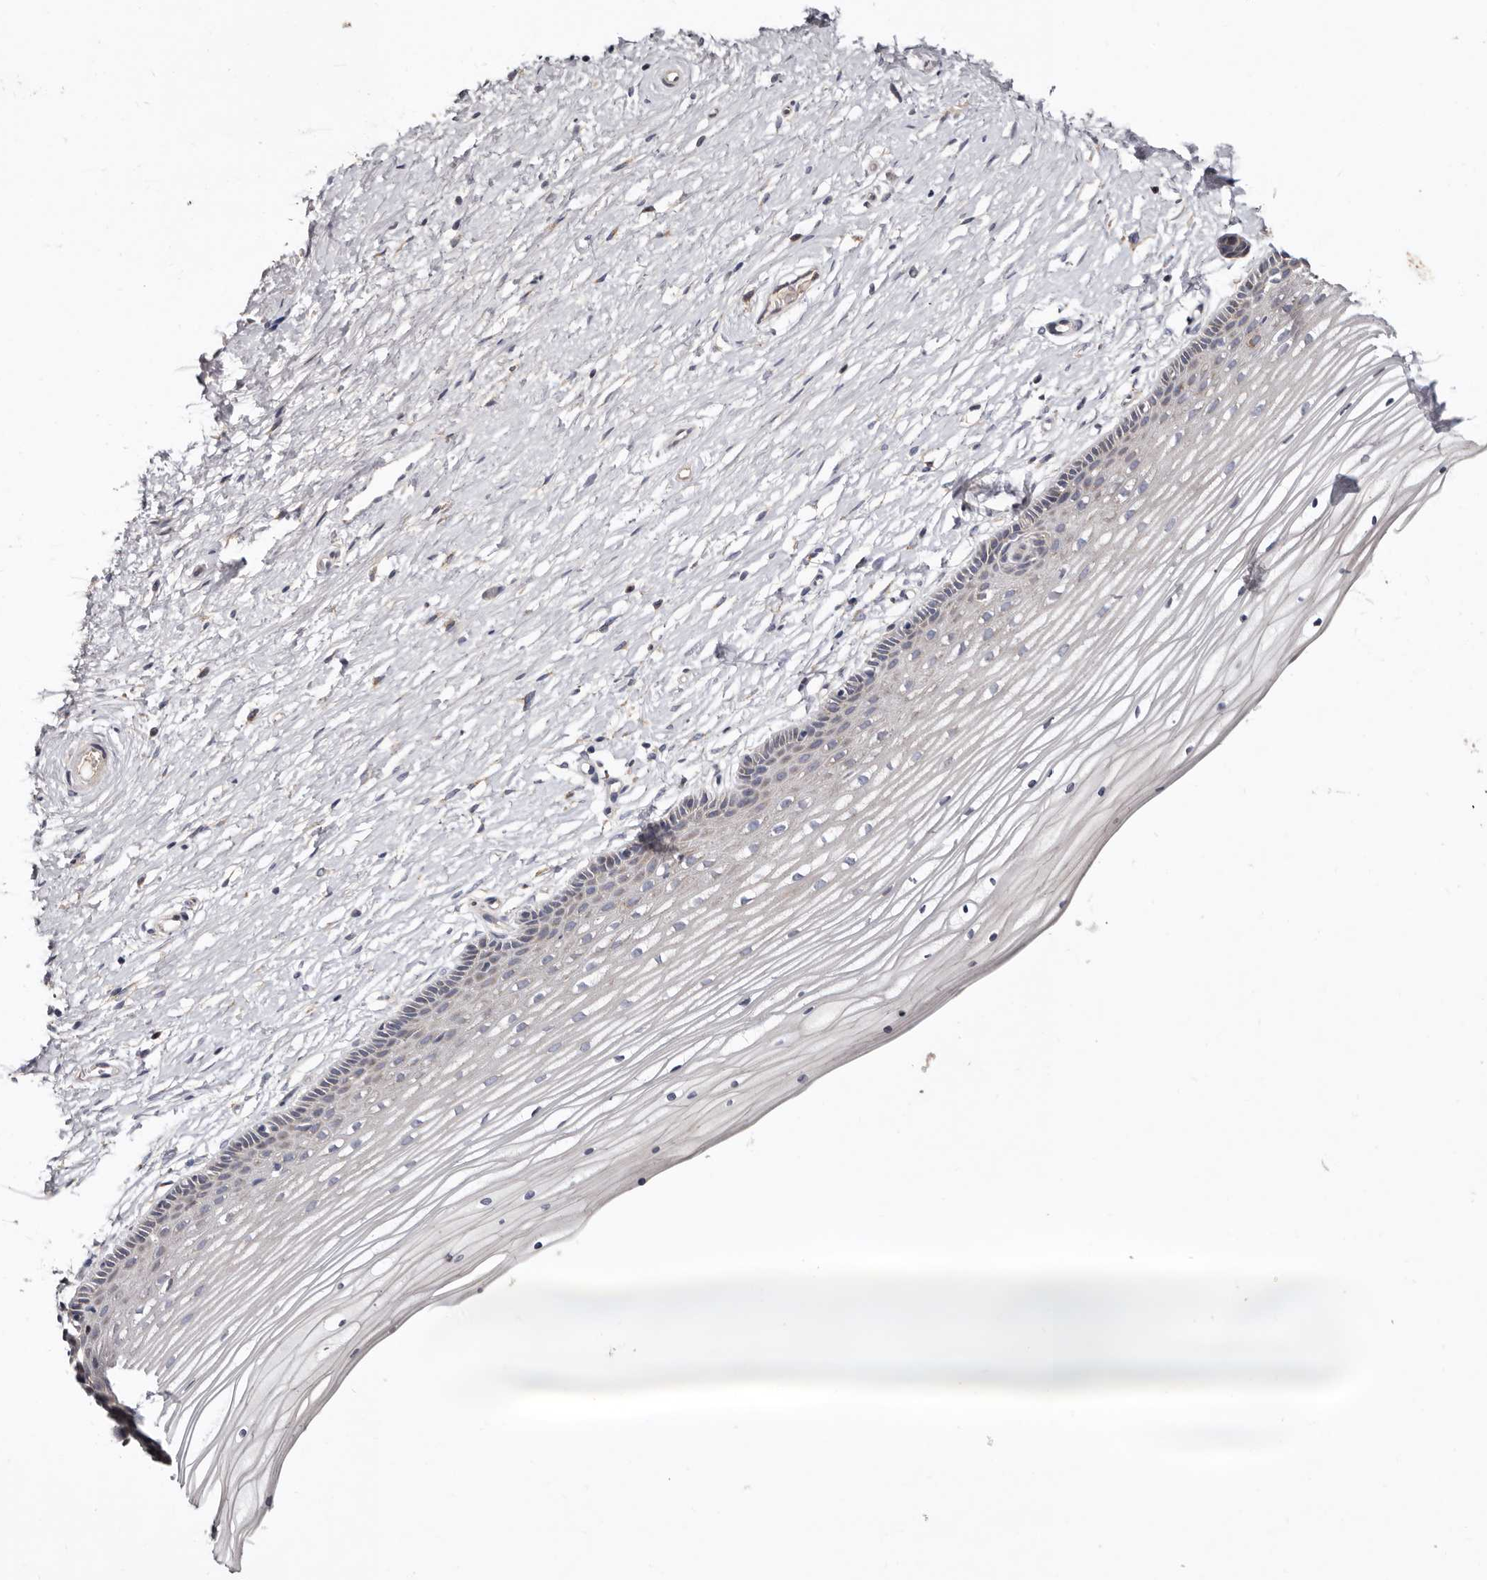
{"staining": {"intensity": "weak", "quantity": "<25%", "location": "cytoplasmic/membranous"}, "tissue": "vagina", "cell_type": "Squamous epithelial cells", "image_type": "normal", "snomed": [{"axis": "morphology", "description": "Normal tissue, NOS"}, {"axis": "topography", "description": "Vagina"}, {"axis": "topography", "description": "Cervix"}], "caption": "Squamous epithelial cells show no significant protein staining in unremarkable vagina. (DAB (3,3'-diaminobenzidine) immunohistochemistry with hematoxylin counter stain).", "gene": "ASIC5", "patient": {"sex": "female", "age": 40}}